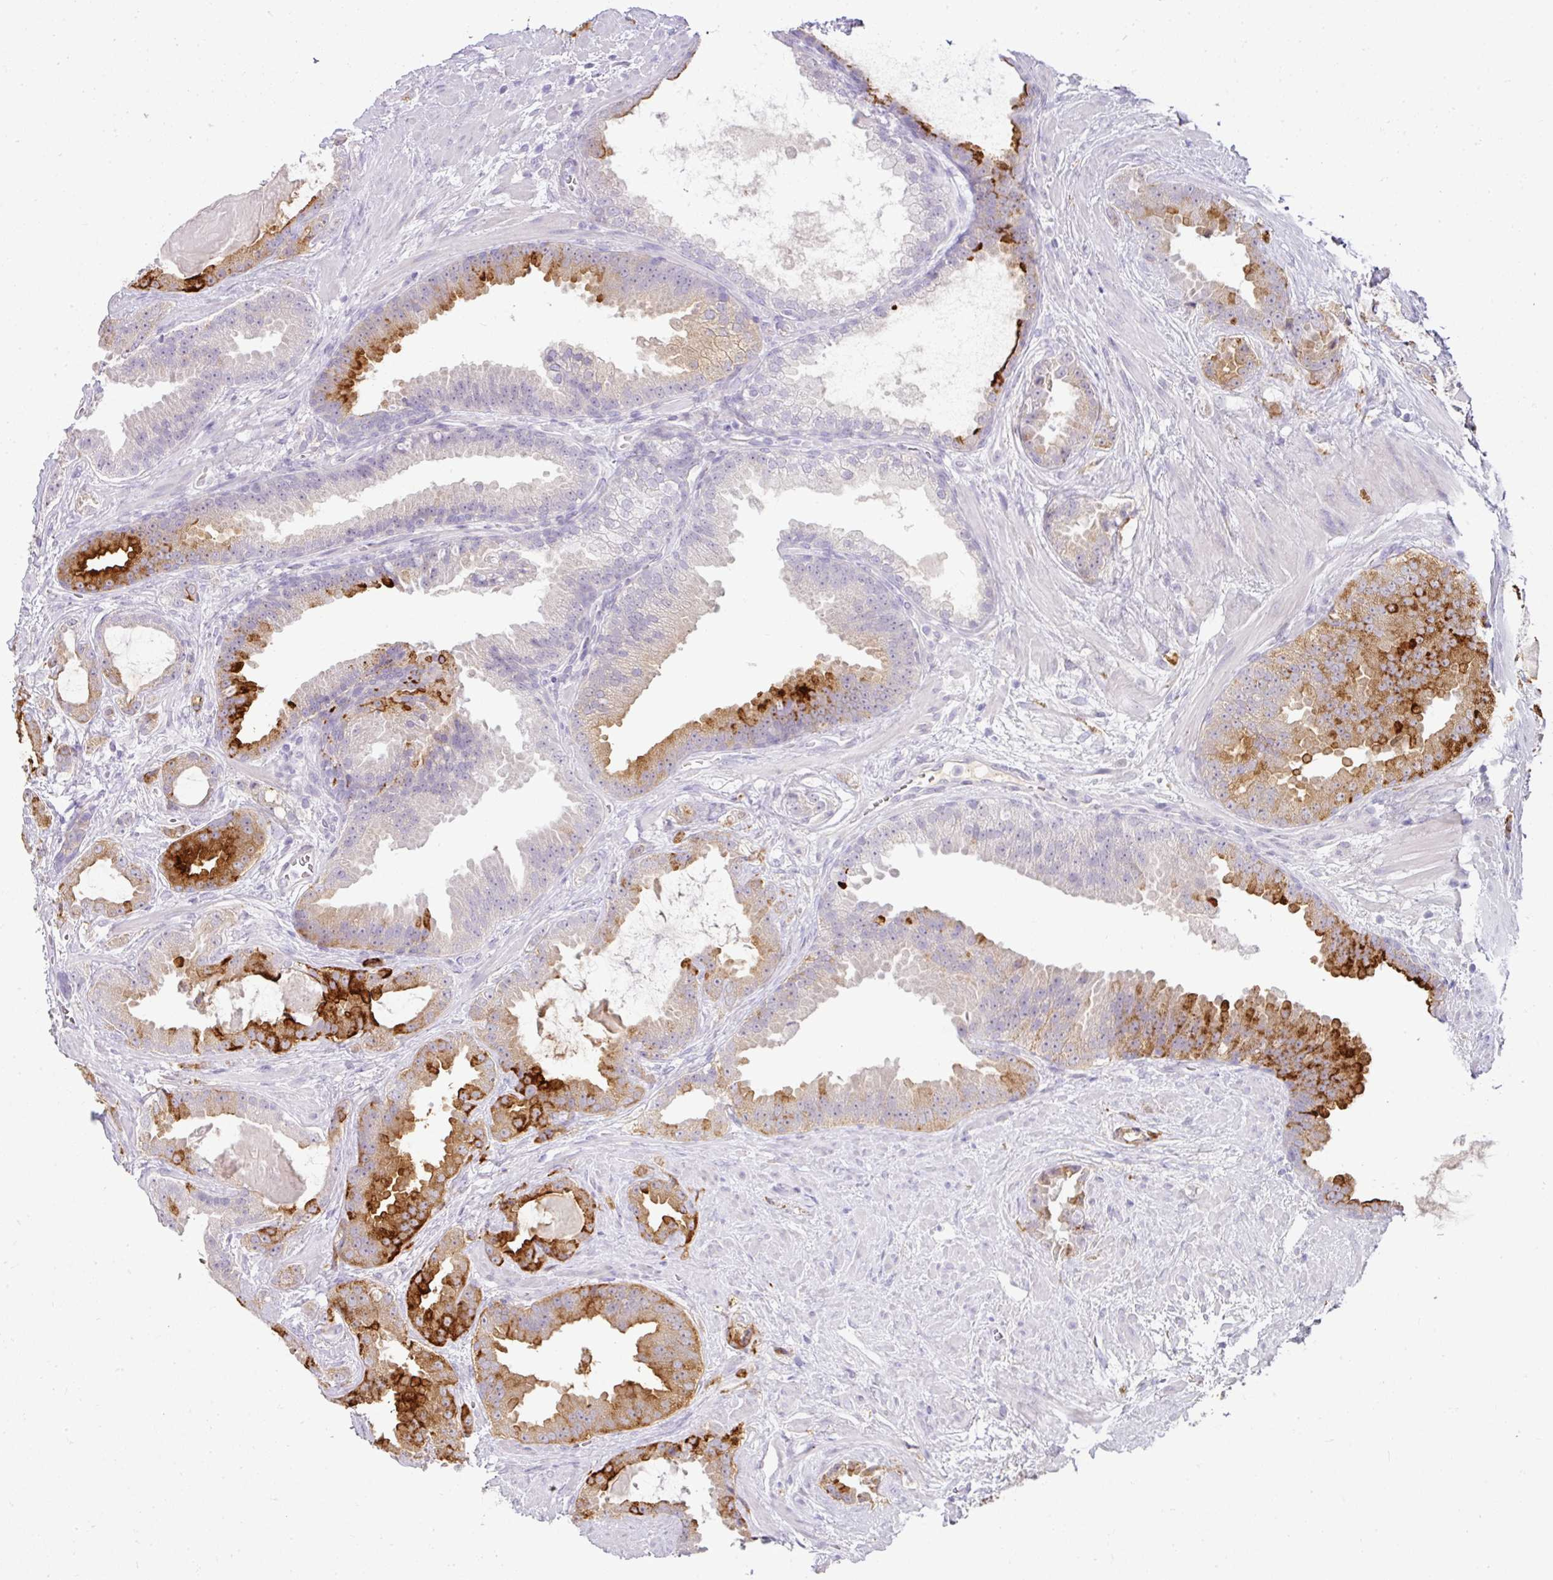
{"staining": {"intensity": "strong", "quantity": "<25%", "location": "cytoplasmic/membranous"}, "tissue": "prostate cancer", "cell_type": "Tumor cells", "image_type": "cancer", "snomed": [{"axis": "morphology", "description": "Adenocarcinoma, Low grade"}, {"axis": "topography", "description": "Prostate"}], "caption": "Tumor cells demonstrate medium levels of strong cytoplasmic/membranous expression in about <25% of cells in adenocarcinoma (low-grade) (prostate).", "gene": "FGF17", "patient": {"sex": "male", "age": 62}}